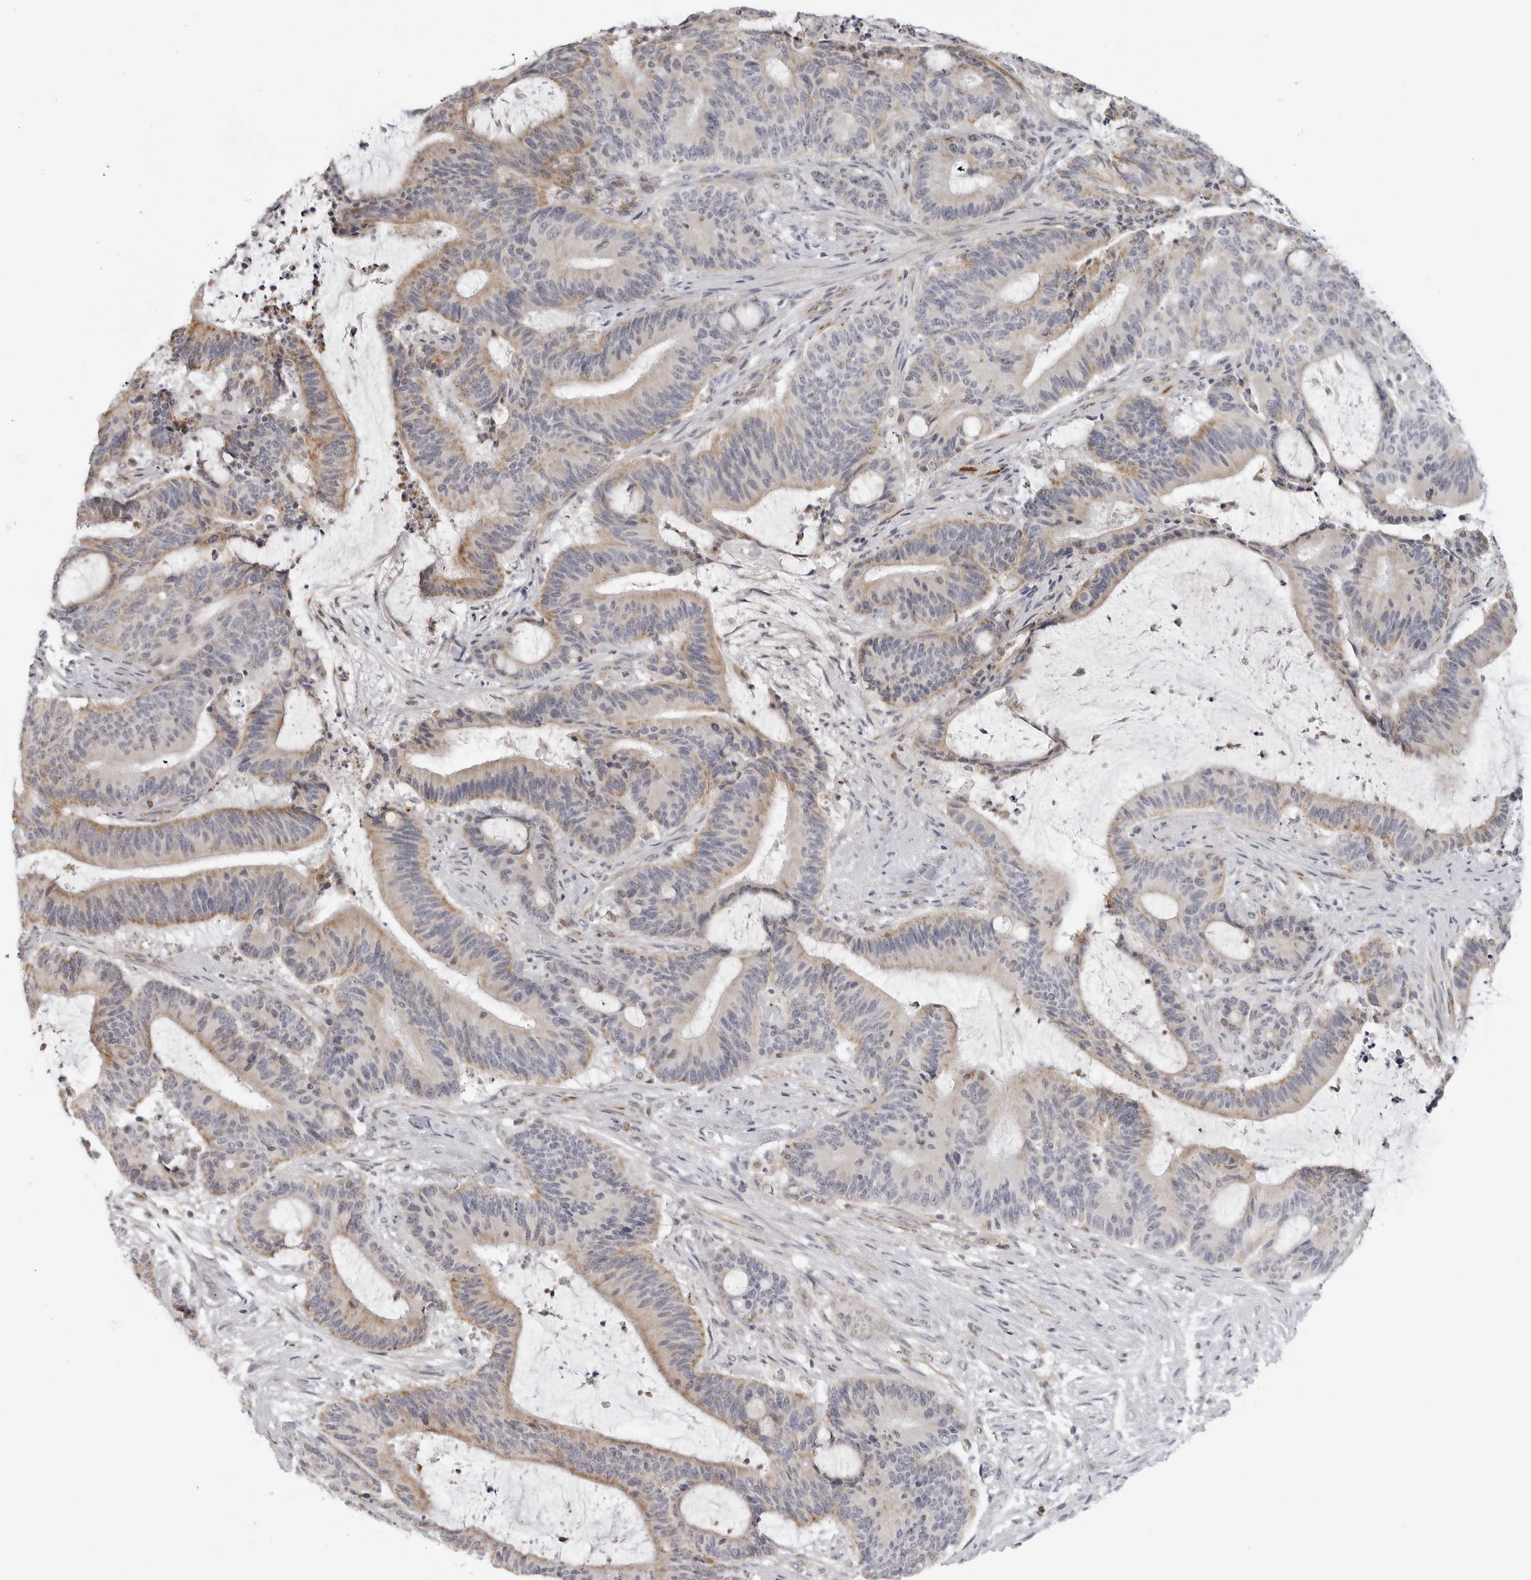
{"staining": {"intensity": "weak", "quantity": "25%-75%", "location": "cytoplasmic/membranous"}, "tissue": "liver cancer", "cell_type": "Tumor cells", "image_type": "cancer", "snomed": [{"axis": "morphology", "description": "Normal tissue, NOS"}, {"axis": "morphology", "description": "Cholangiocarcinoma"}, {"axis": "topography", "description": "Liver"}, {"axis": "topography", "description": "Peripheral nerve tissue"}], "caption": "Protein staining reveals weak cytoplasmic/membranous expression in approximately 25%-75% of tumor cells in liver cancer.", "gene": "MAP7D1", "patient": {"sex": "female", "age": 73}}